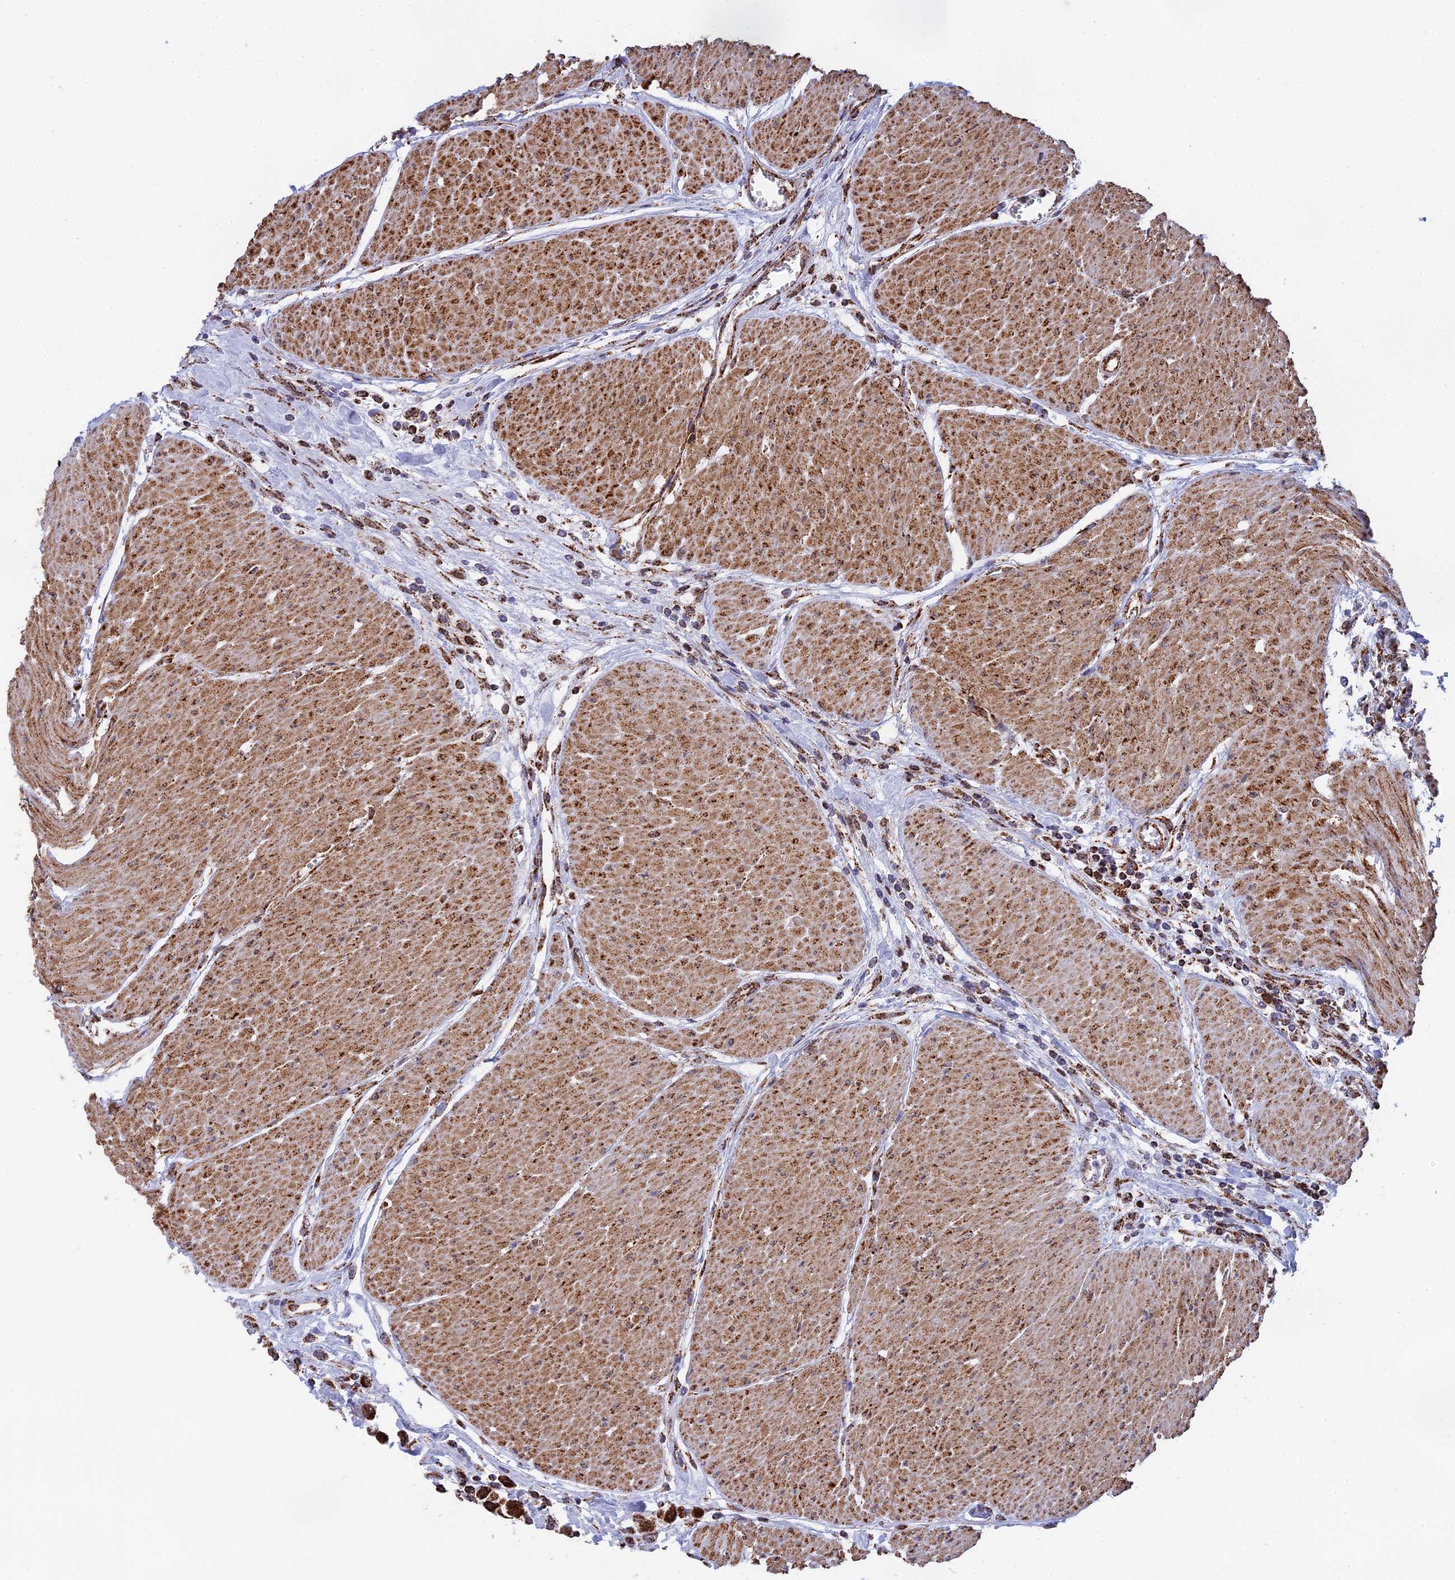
{"staining": {"intensity": "strong", "quantity": ">75%", "location": "cytoplasmic/membranous"}, "tissue": "urothelial cancer", "cell_type": "Tumor cells", "image_type": "cancer", "snomed": [{"axis": "morphology", "description": "Urothelial carcinoma, High grade"}, {"axis": "topography", "description": "Urinary bladder"}], "caption": "This is an image of immunohistochemistry staining of urothelial carcinoma (high-grade), which shows strong expression in the cytoplasmic/membranous of tumor cells.", "gene": "CDC16", "patient": {"sex": "male", "age": 50}}